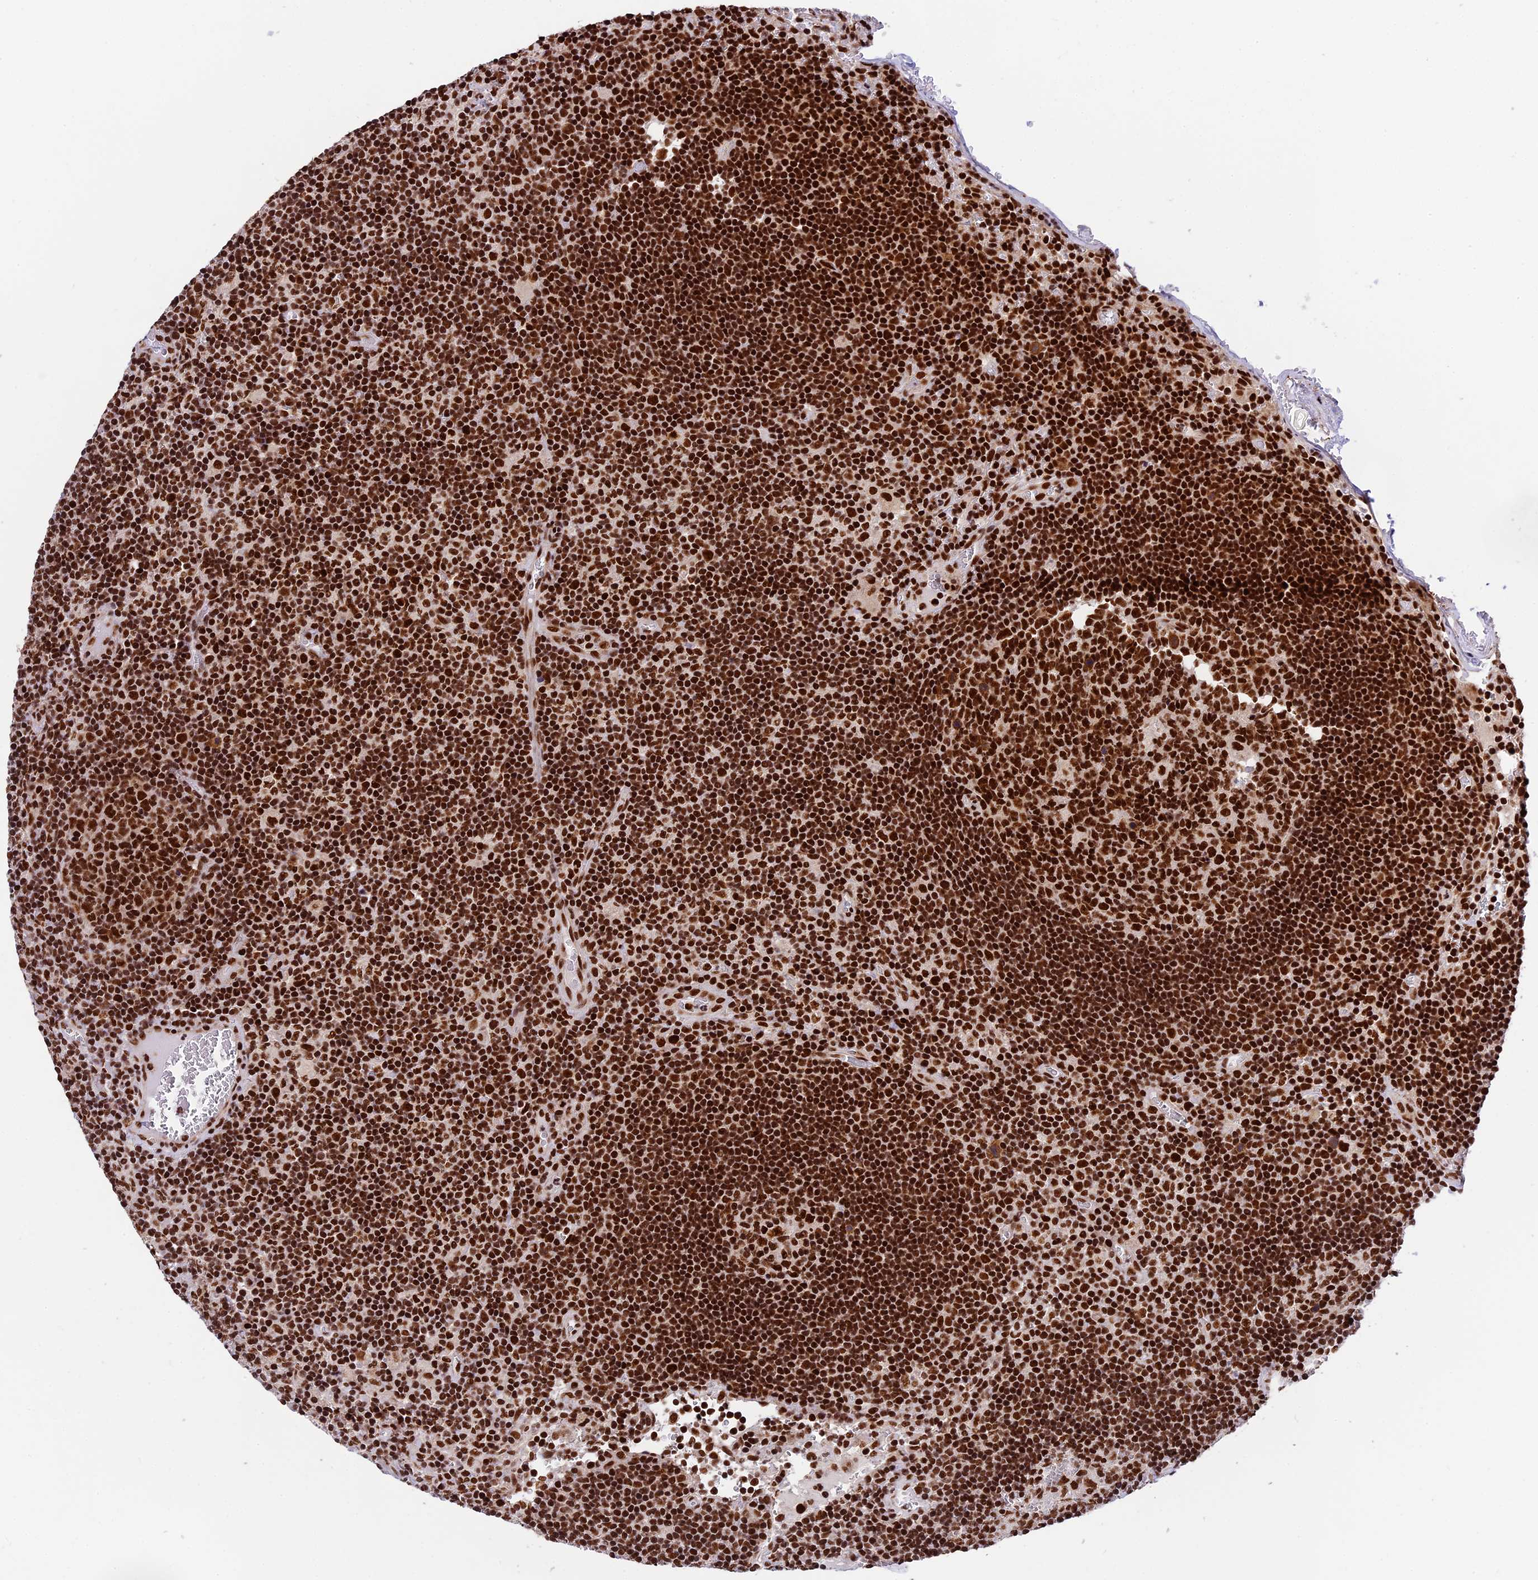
{"staining": {"intensity": "strong", "quantity": ">75%", "location": "nuclear"}, "tissue": "lymph node", "cell_type": "Germinal center cells", "image_type": "normal", "snomed": [{"axis": "morphology", "description": "Normal tissue, NOS"}, {"axis": "topography", "description": "Lymph node"}], "caption": "Human lymph node stained for a protein (brown) reveals strong nuclear positive staining in about >75% of germinal center cells.", "gene": "RAMACL", "patient": {"sex": "female", "age": 73}}